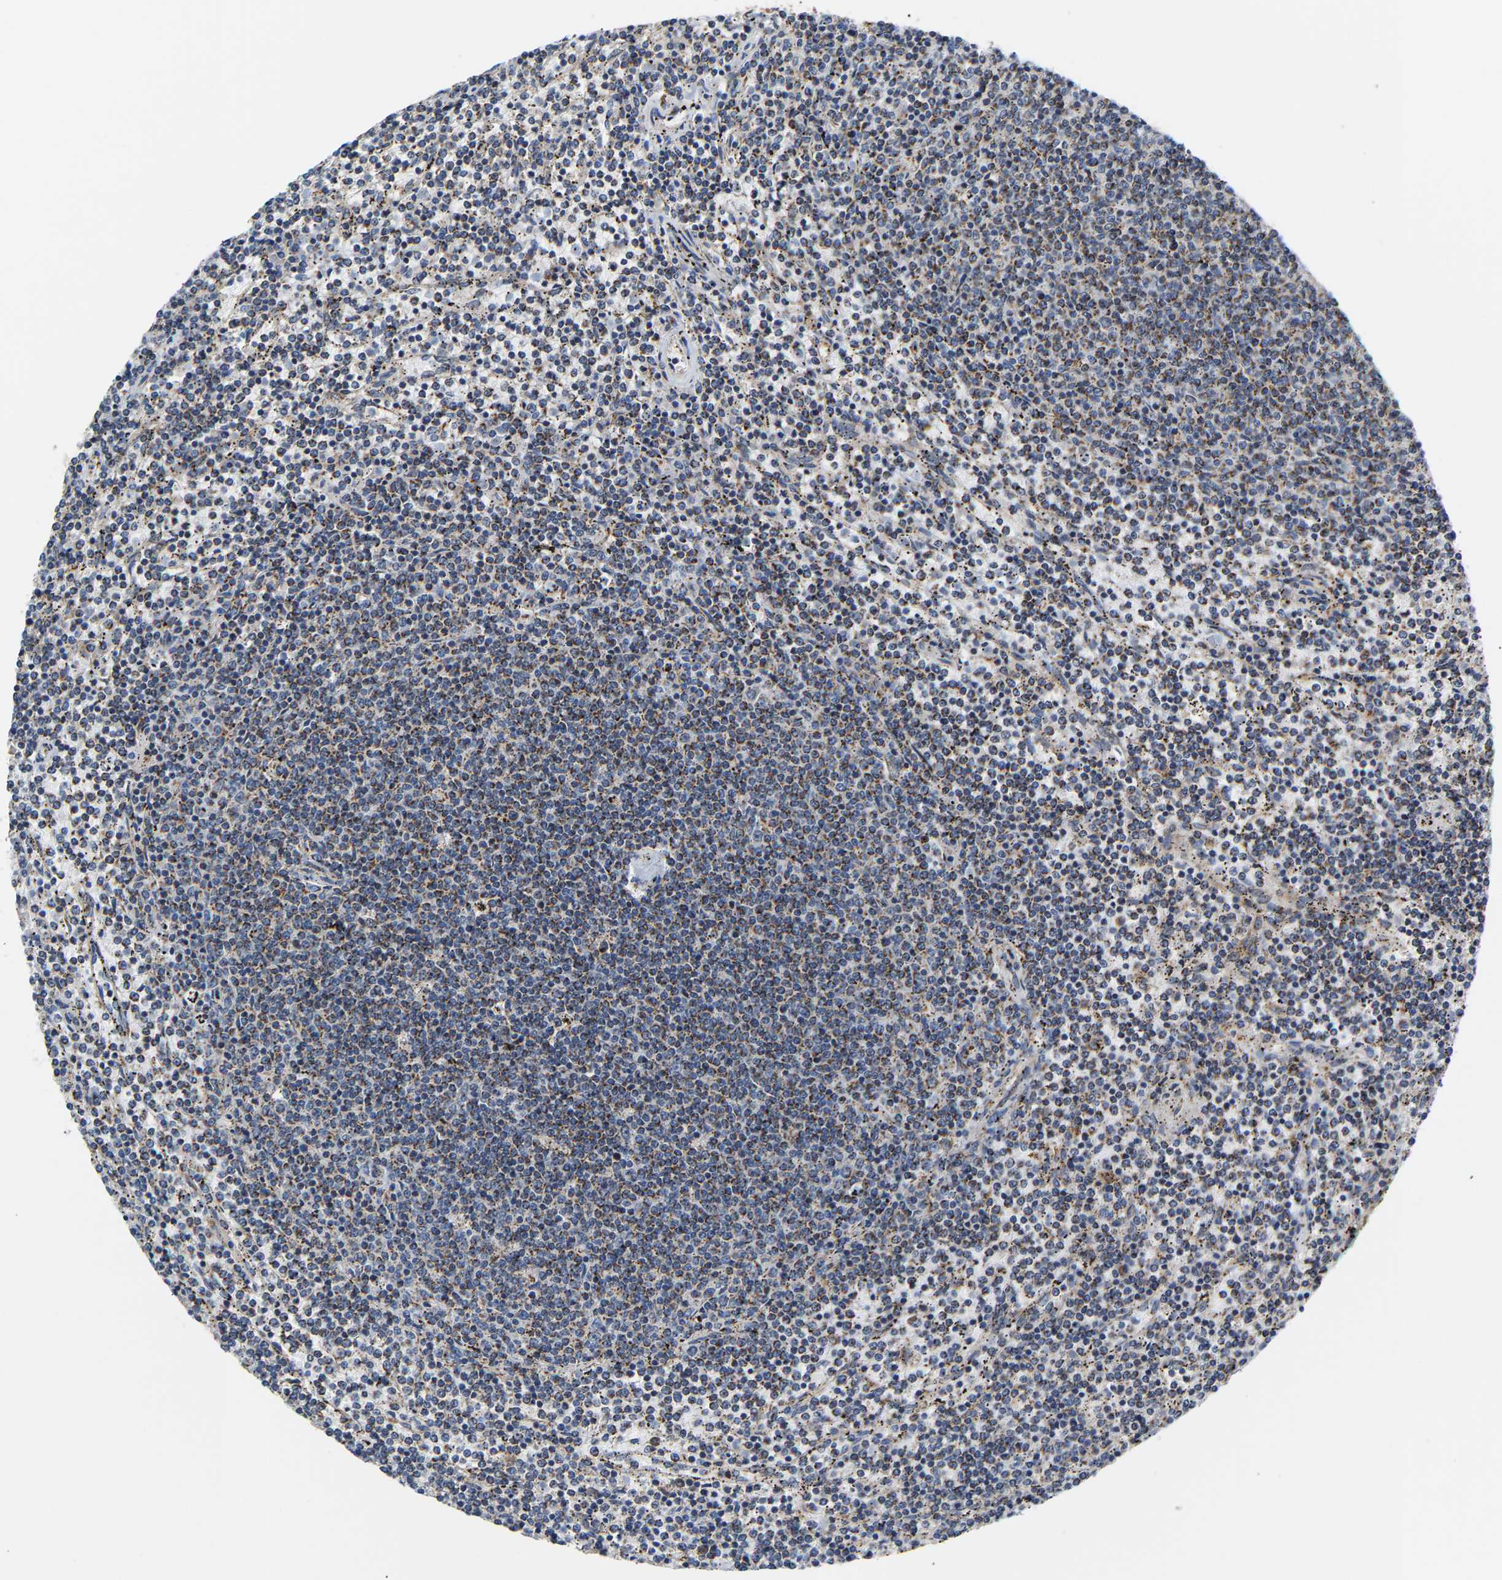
{"staining": {"intensity": "moderate", "quantity": ">75%", "location": "cytoplasmic/membranous"}, "tissue": "lymphoma", "cell_type": "Tumor cells", "image_type": "cancer", "snomed": [{"axis": "morphology", "description": "Malignant lymphoma, non-Hodgkin's type, Low grade"}, {"axis": "topography", "description": "Spleen"}], "caption": "Immunohistochemical staining of human malignant lymphoma, non-Hodgkin's type (low-grade) reveals medium levels of moderate cytoplasmic/membranous positivity in about >75% of tumor cells. (DAB (3,3'-diaminobenzidine) = brown stain, brightfield microscopy at high magnification).", "gene": "TMEM168", "patient": {"sex": "female", "age": 50}}